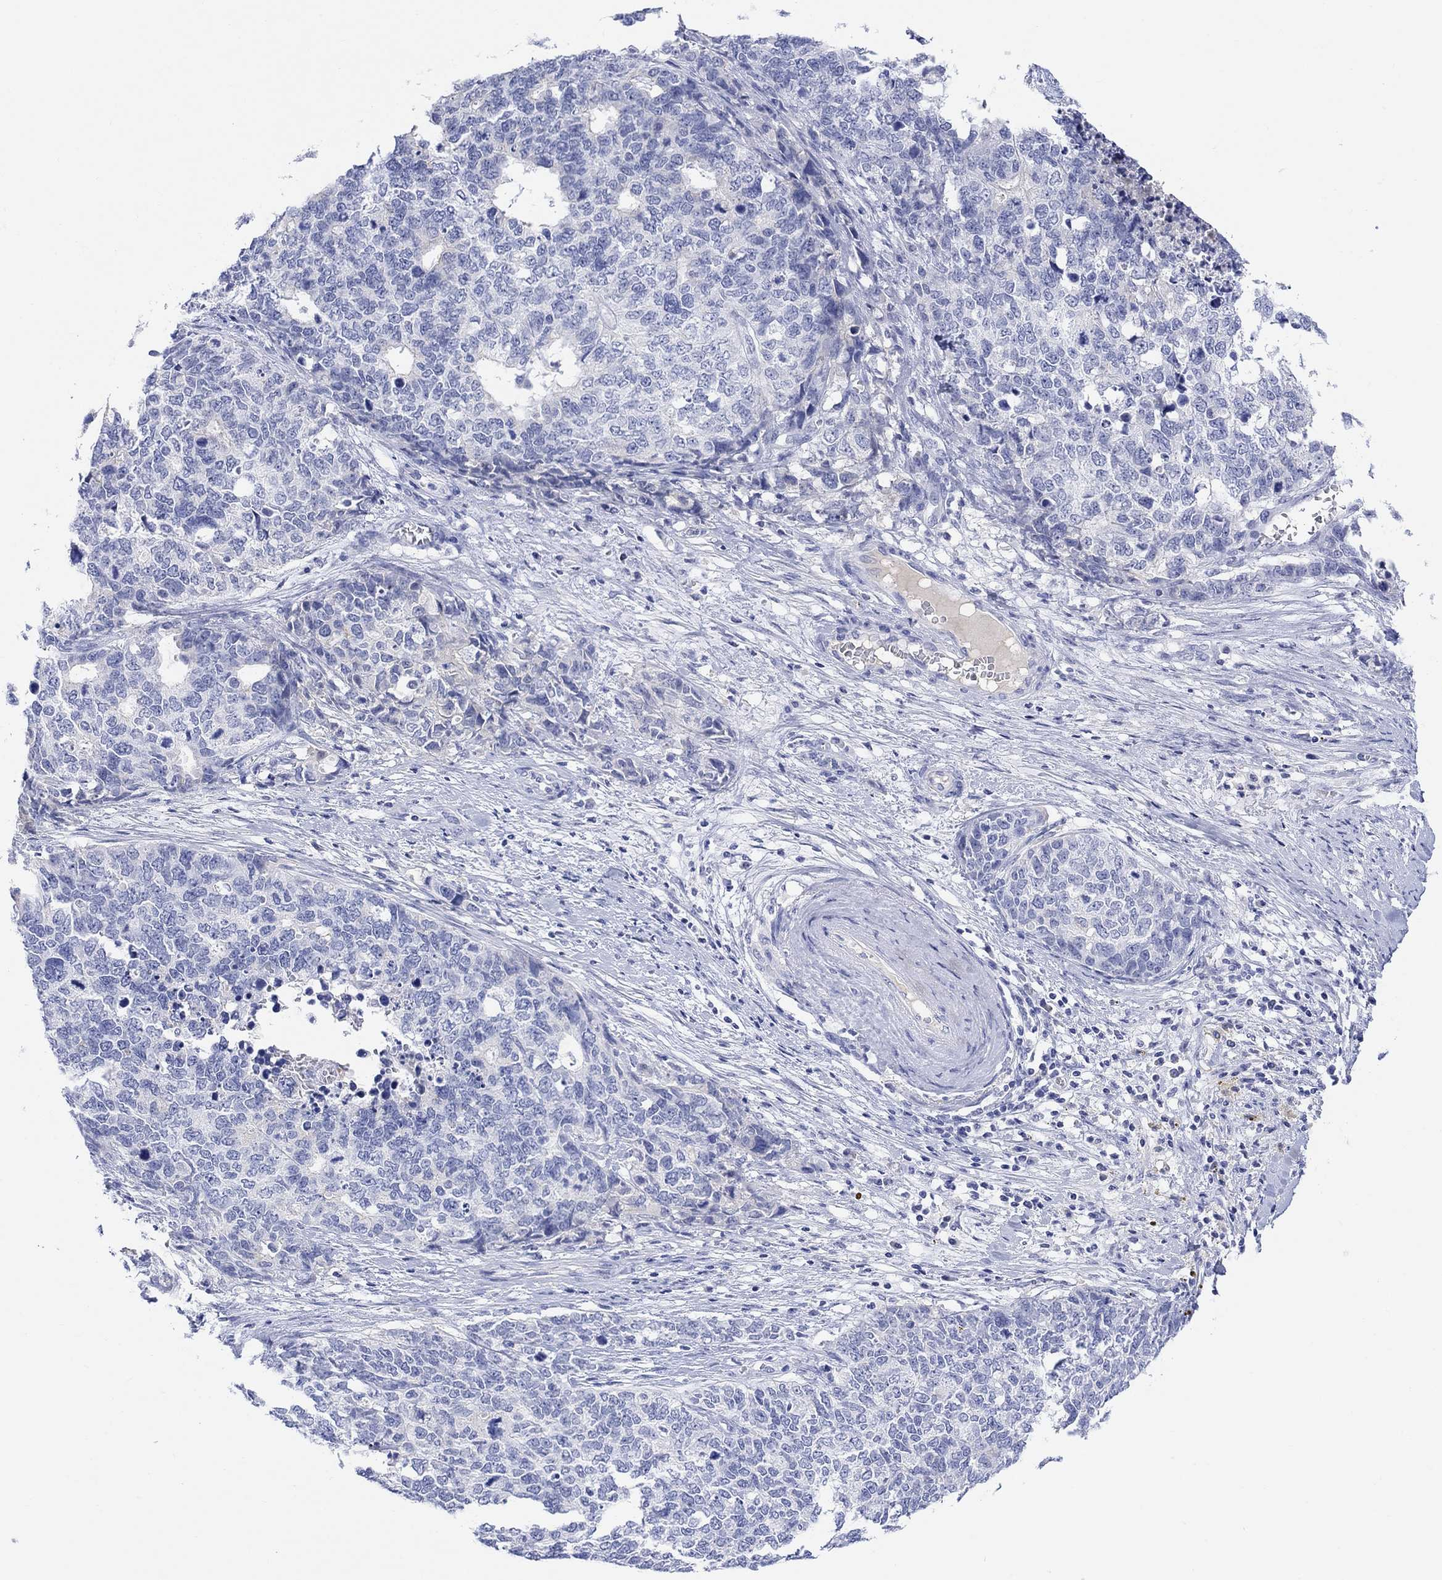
{"staining": {"intensity": "negative", "quantity": "none", "location": "none"}, "tissue": "cervical cancer", "cell_type": "Tumor cells", "image_type": "cancer", "snomed": [{"axis": "morphology", "description": "Squamous cell carcinoma, NOS"}, {"axis": "topography", "description": "Cervix"}], "caption": "Tumor cells show no significant protein expression in squamous cell carcinoma (cervical).", "gene": "TYR", "patient": {"sex": "female", "age": 63}}